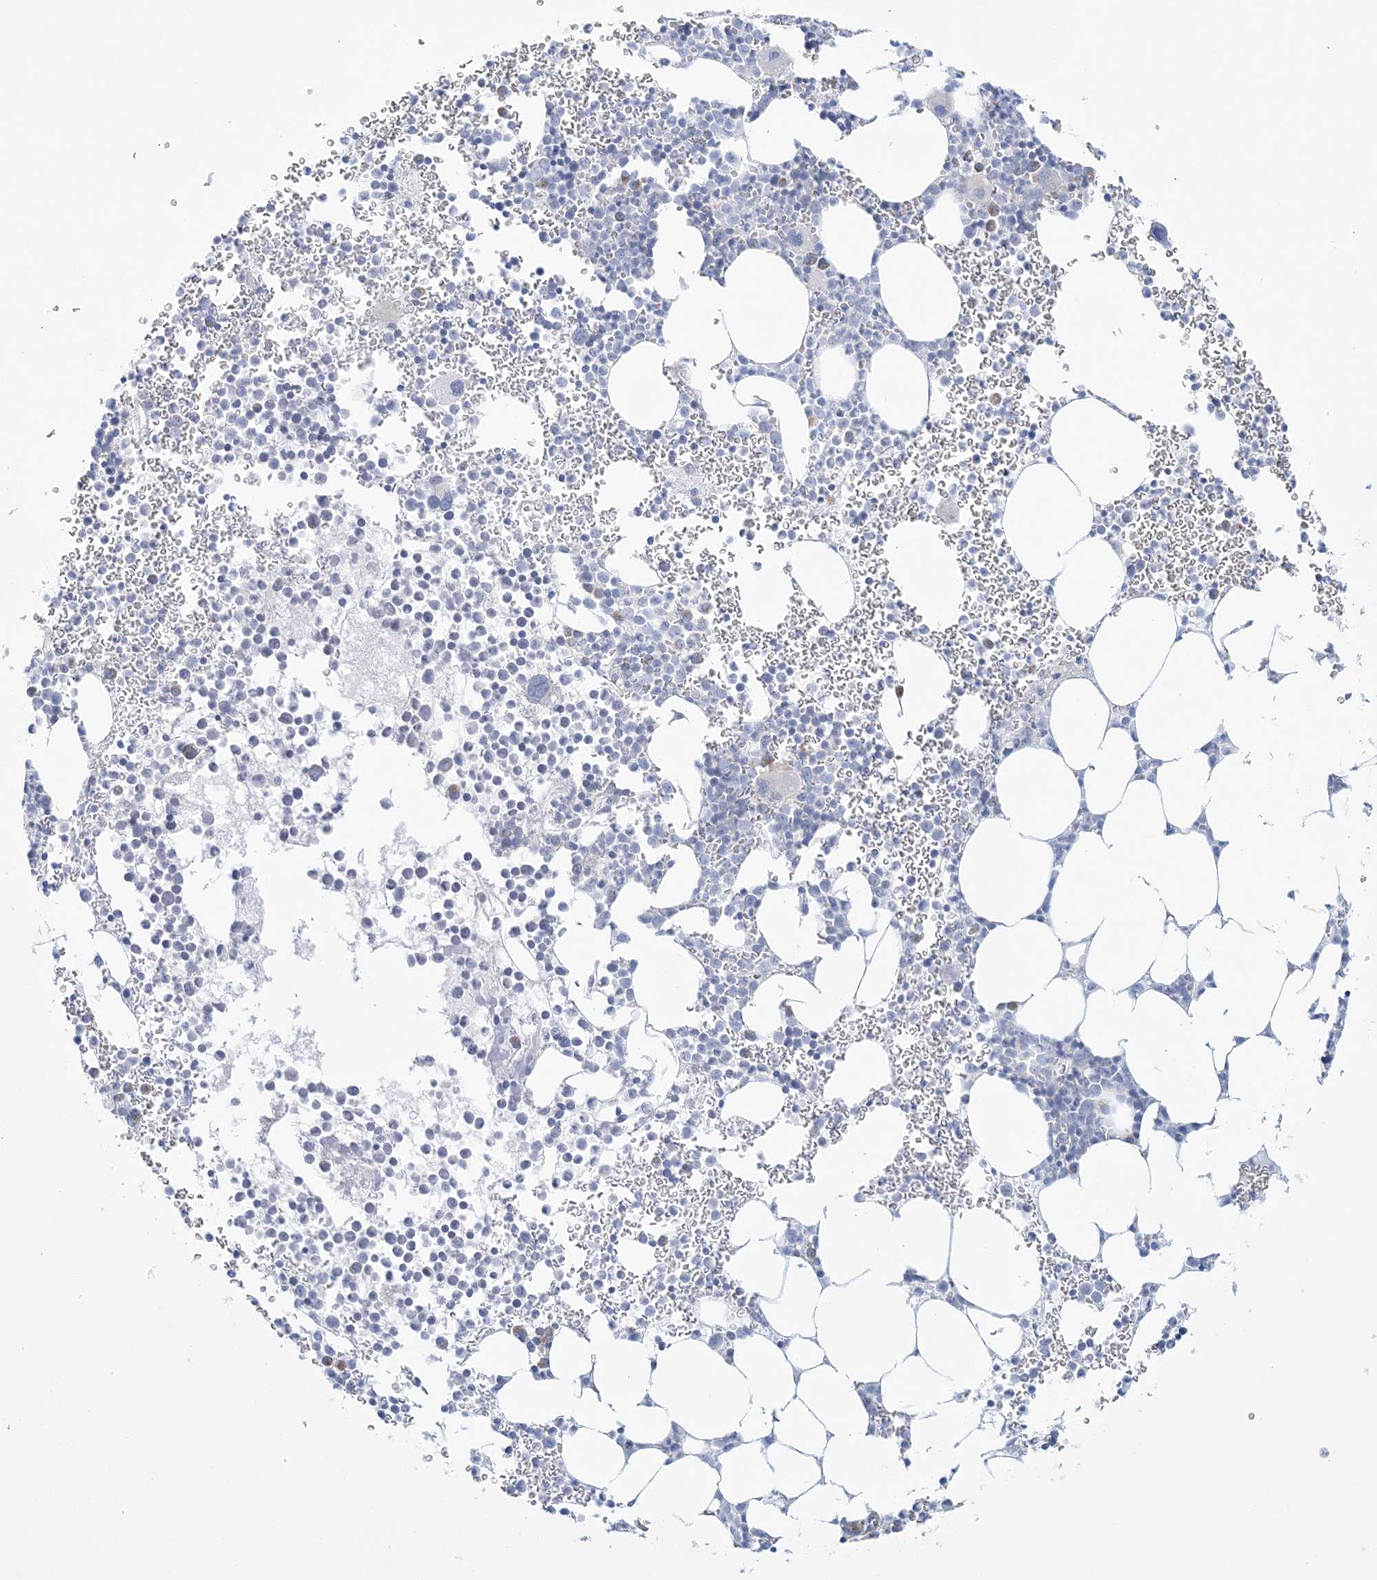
{"staining": {"intensity": "negative", "quantity": "none", "location": "none"}, "tissue": "bone marrow", "cell_type": "Hematopoietic cells", "image_type": "normal", "snomed": [{"axis": "morphology", "description": "Normal tissue, NOS"}, {"axis": "topography", "description": "Bone marrow"}], "caption": "The histopathology image reveals no significant positivity in hematopoietic cells of bone marrow.", "gene": "ADGB", "patient": {"sex": "female", "age": 78}}